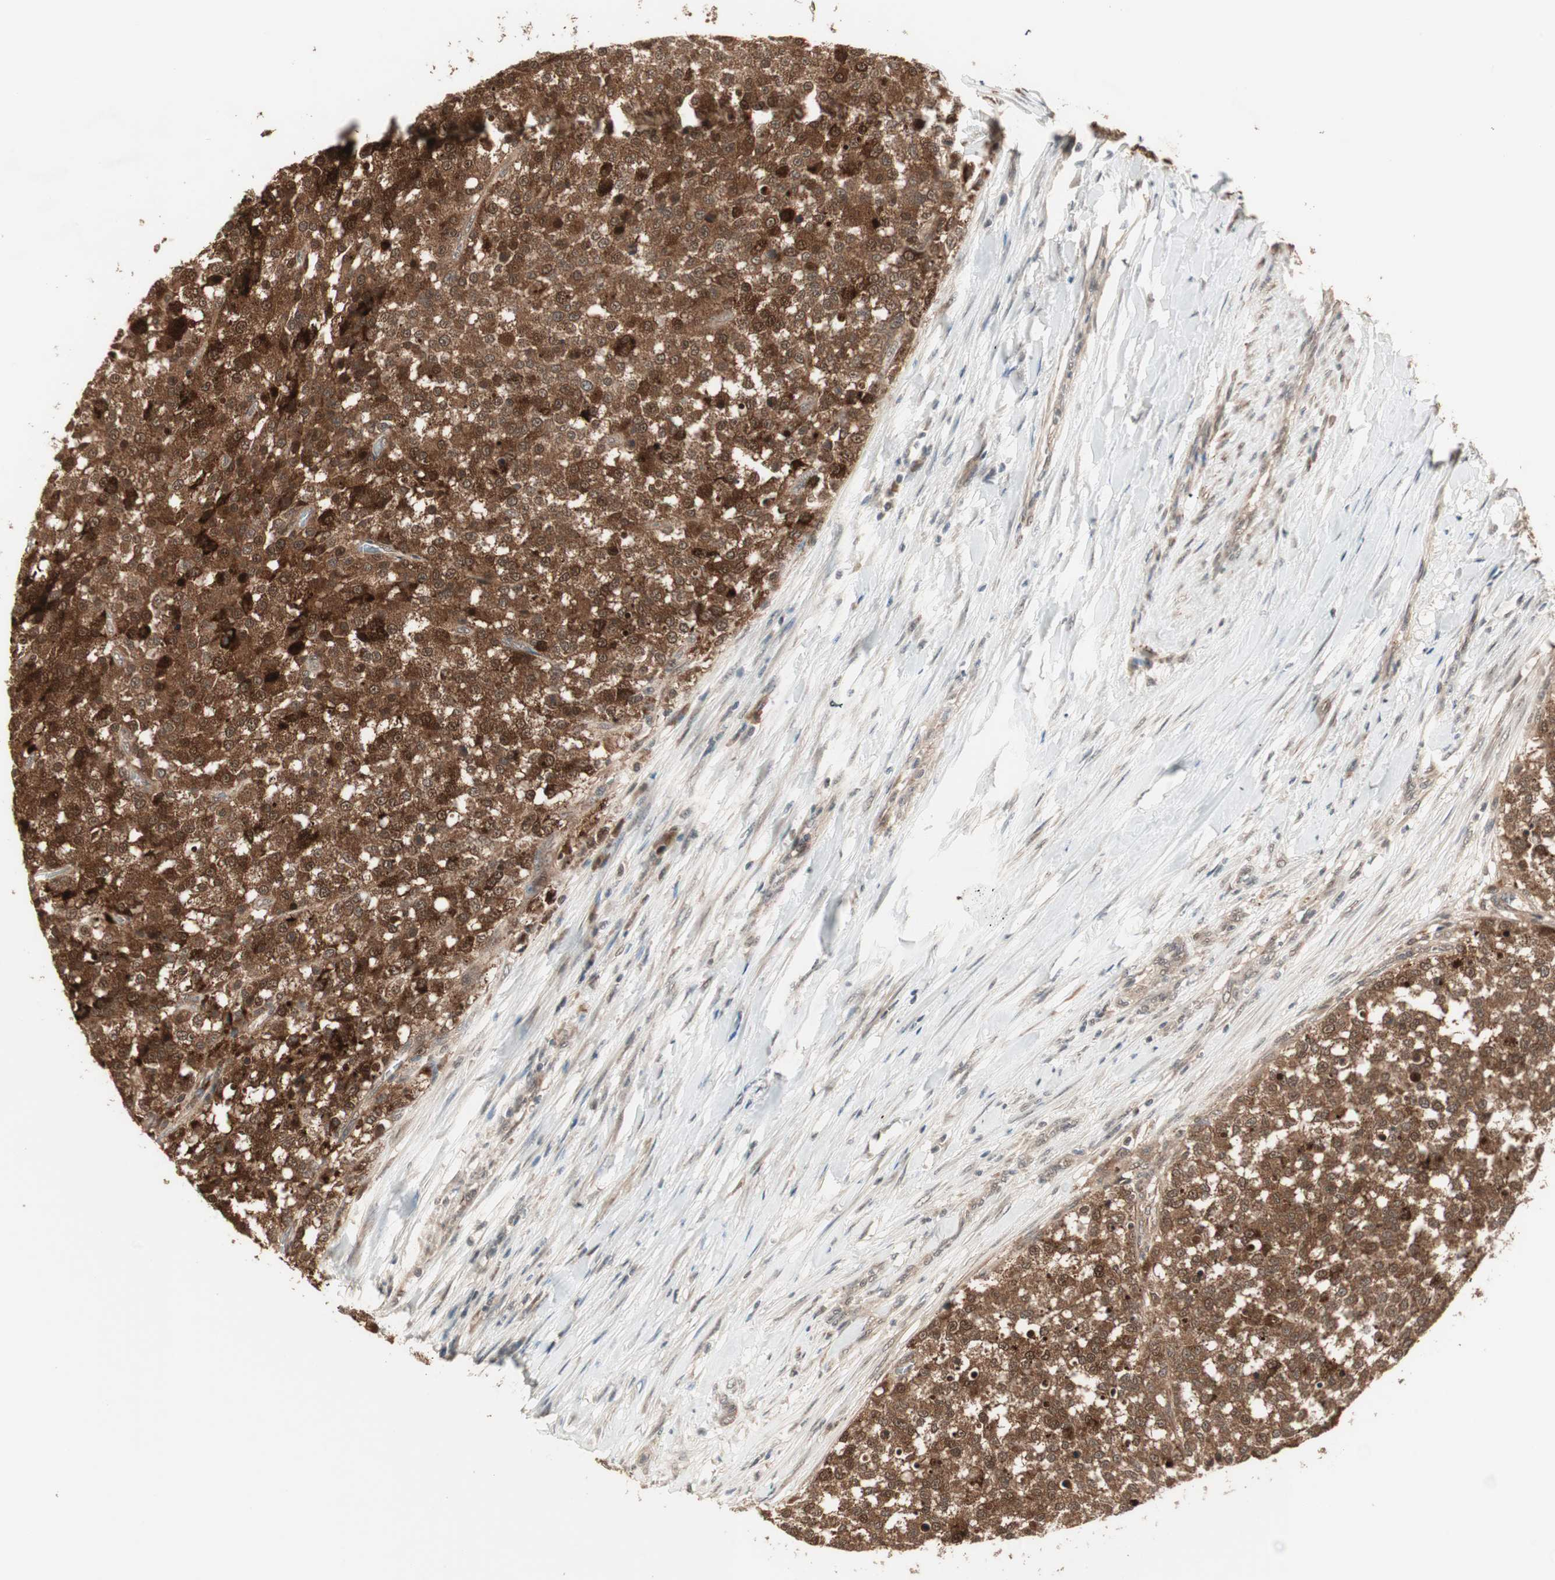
{"staining": {"intensity": "strong", "quantity": ">75%", "location": "cytoplasmic/membranous,nuclear"}, "tissue": "testis cancer", "cell_type": "Tumor cells", "image_type": "cancer", "snomed": [{"axis": "morphology", "description": "Seminoma, NOS"}, {"axis": "topography", "description": "Testis"}], "caption": "Testis cancer (seminoma) tissue reveals strong cytoplasmic/membranous and nuclear staining in approximately >75% of tumor cells, visualized by immunohistochemistry.", "gene": "ZSCAN31", "patient": {"sex": "male", "age": 59}}